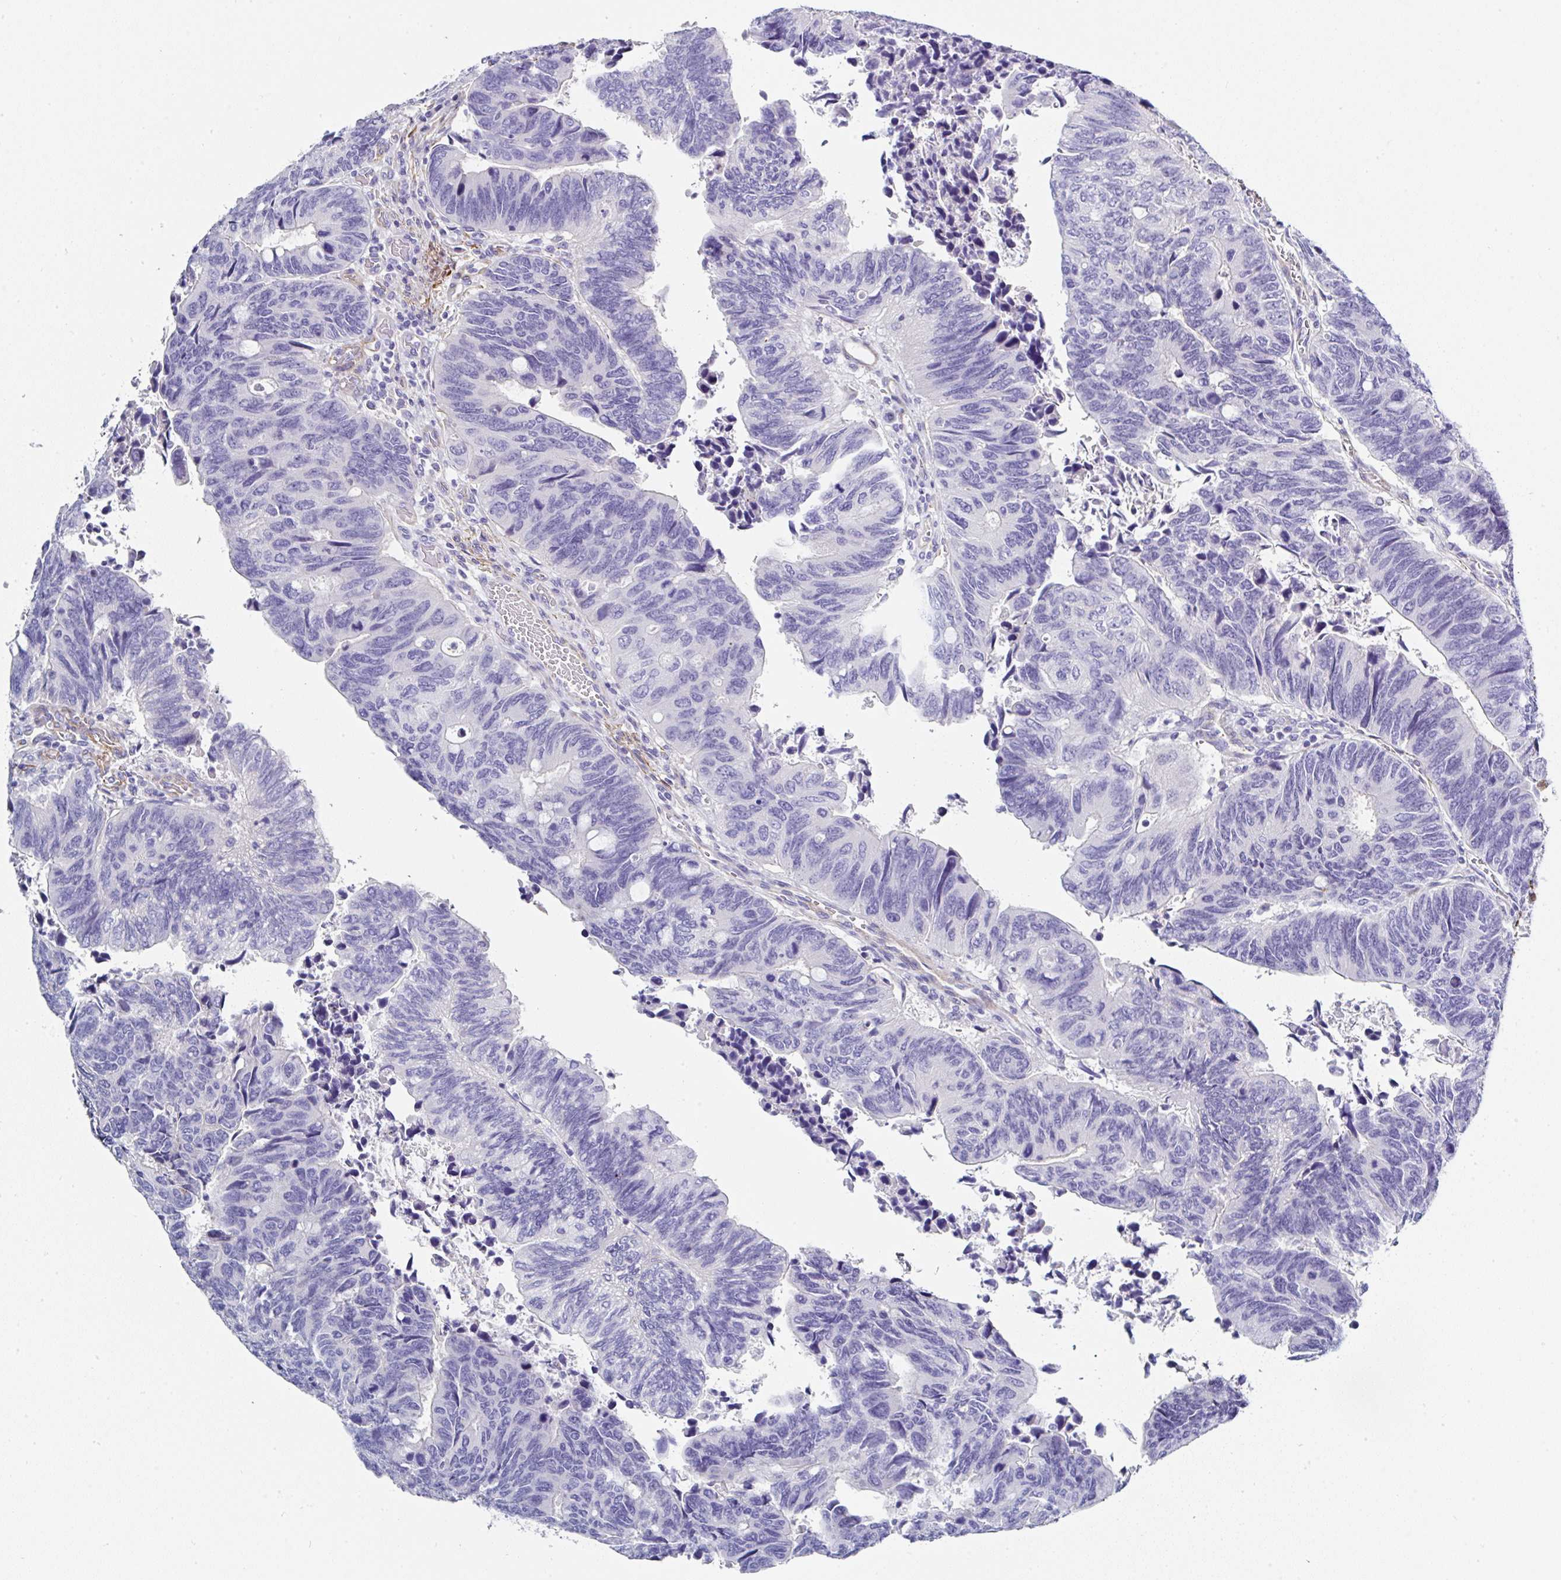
{"staining": {"intensity": "negative", "quantity": "none", "location": "none"}, "tissue": "colorectal cancer", "cell_type": "Tumor cells", "image_type": "cancer", "snomed": [{"axis": "morphology", "description": "Adenocarcinoma, NOS"}, {"axis": "topography", "description": "Colon"}], "caption": "Histopathology image shows no significant protein positivity in tumor cells of colorectal cancer. Nuclei are stained in blue.", "gene": "PPFIA4", "patient": {"sex": "male", "age": 87}}